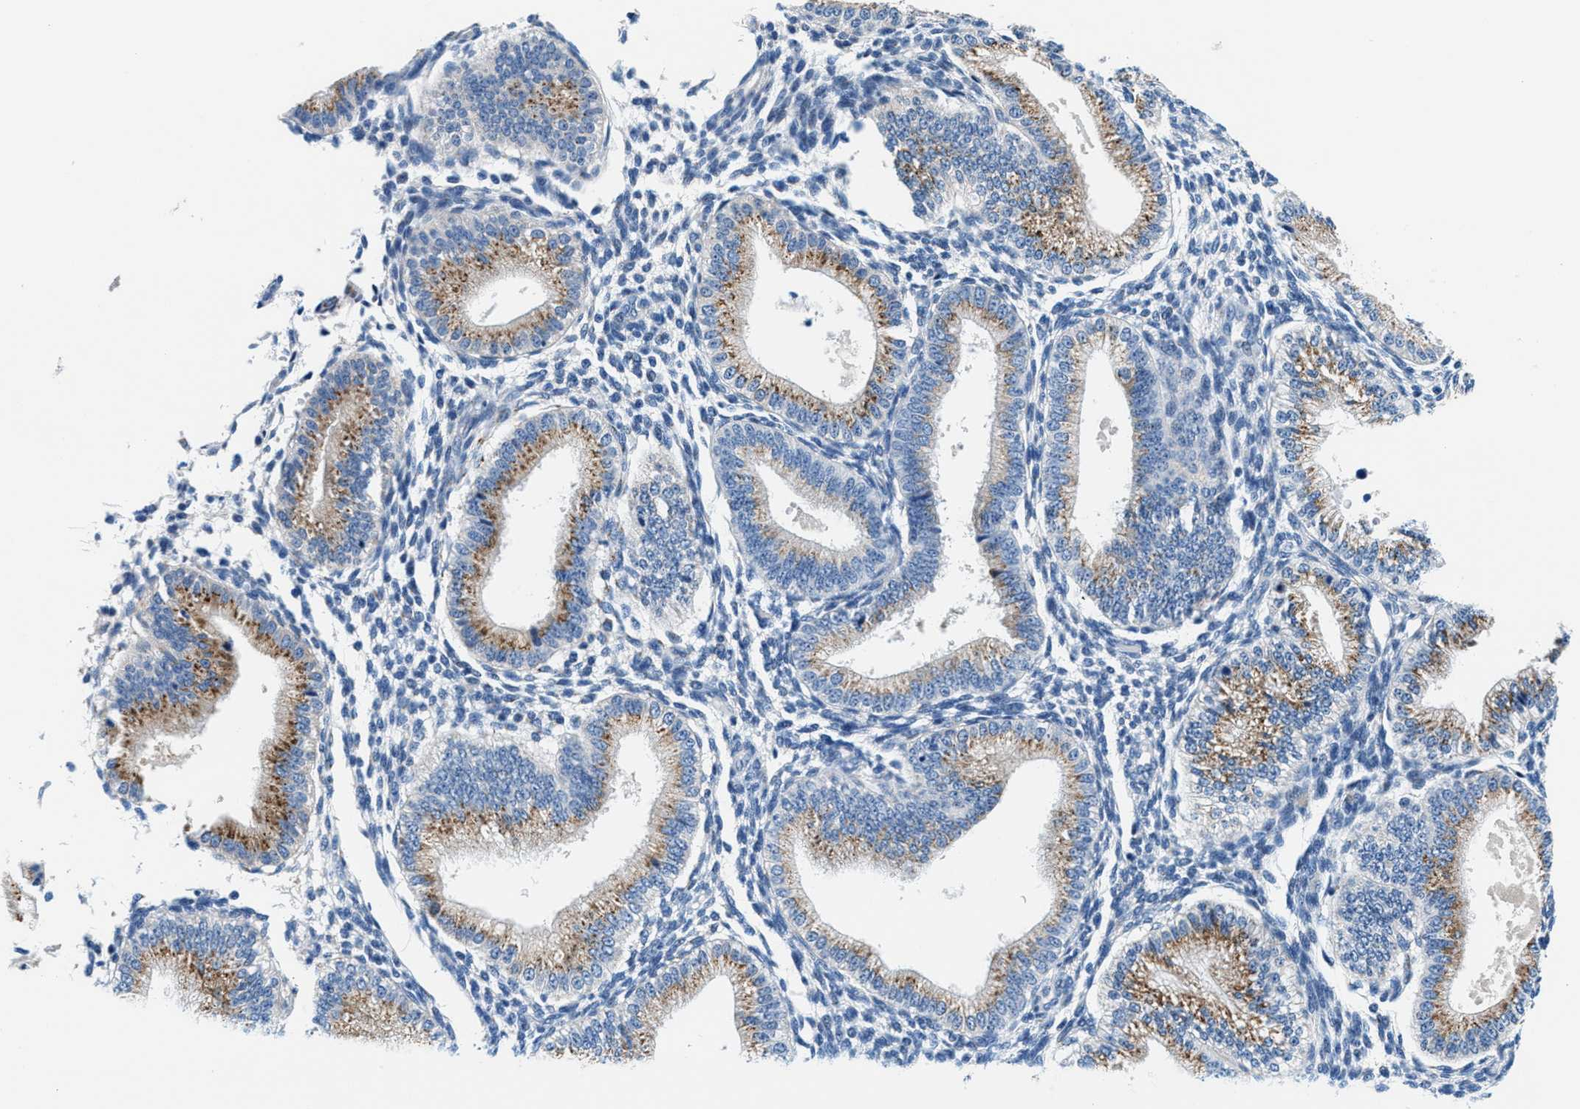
{"staining": {"intensity": "negative", "quantity": "none", "location": "none"}, "tissue": "endometrium", "cell_type": "Cells in endometrial stroma", "image_type": "normal", "snomed": [{"axis": "morphology", "description": "Normal tissue, NOS"}, {"axis": "topography", "description": "Endometrium"}], "caption": "A histopathology image of human endometrium is negative for staining in cells in endometrial stroma. (Immunohistochemistry, brightfield microscopy, high magnification).", "gene": "VPS53", "patient": {"sex": "female", "age": 39}}